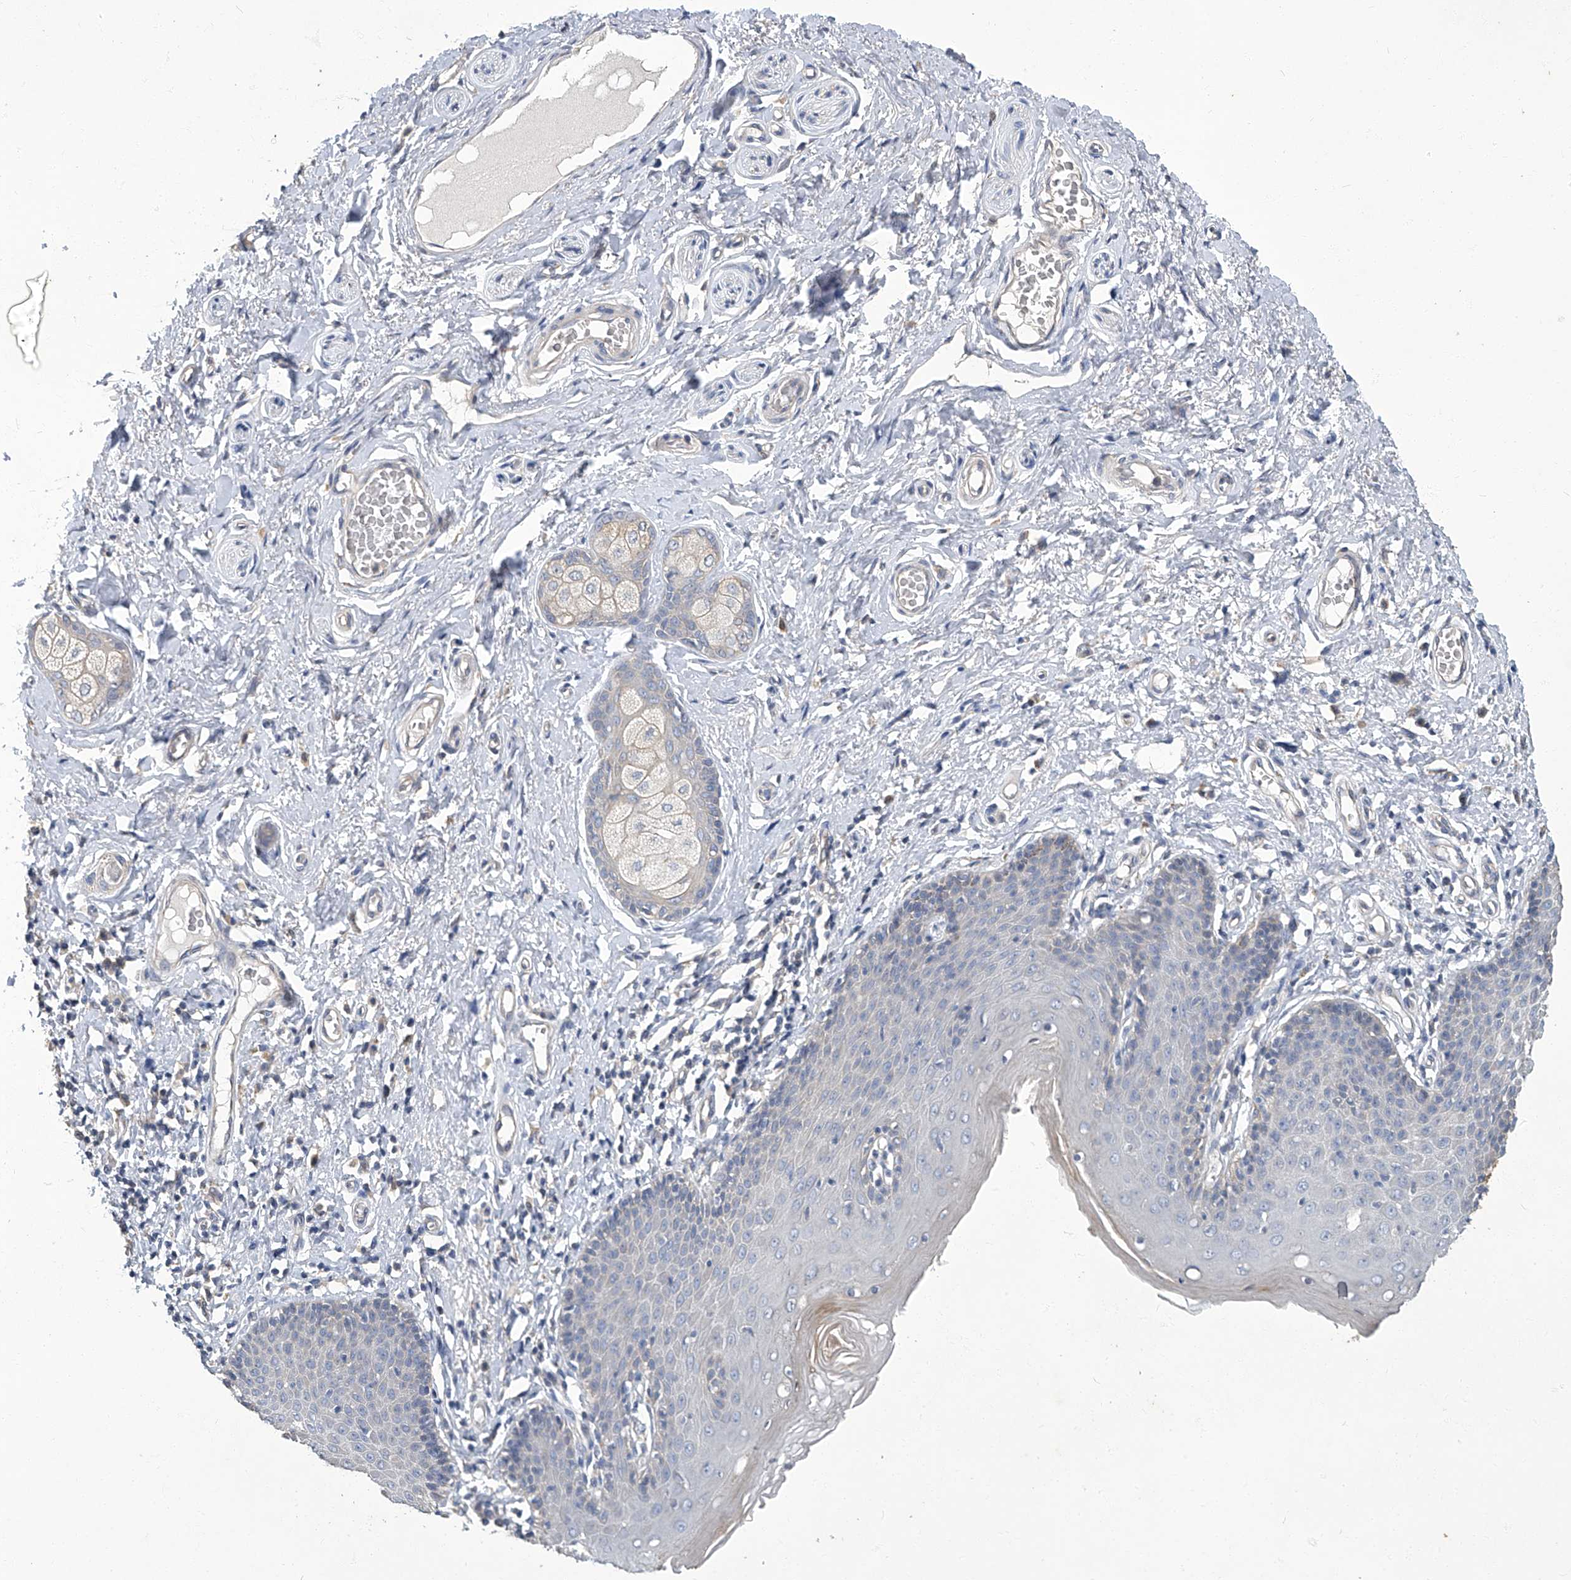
{"staining": {"intensity": "weak", "quantity": "<25%", "location": "cytoplasmic/membranous"}, "tissue": "skin", "cell_type": "Epidermal cells", "image_type": "normal", "snomed": [{"axis": "morphology", "description": "Normal tissue, NOS"}, {"axis": "topography", "description": "Vulva"}], "caption": "The photomicrograph demonstrates no significant positivity in epidermal cells of skin.", "gene": "TGFBR1", "patient": {"sex": "female", "age": 66}}